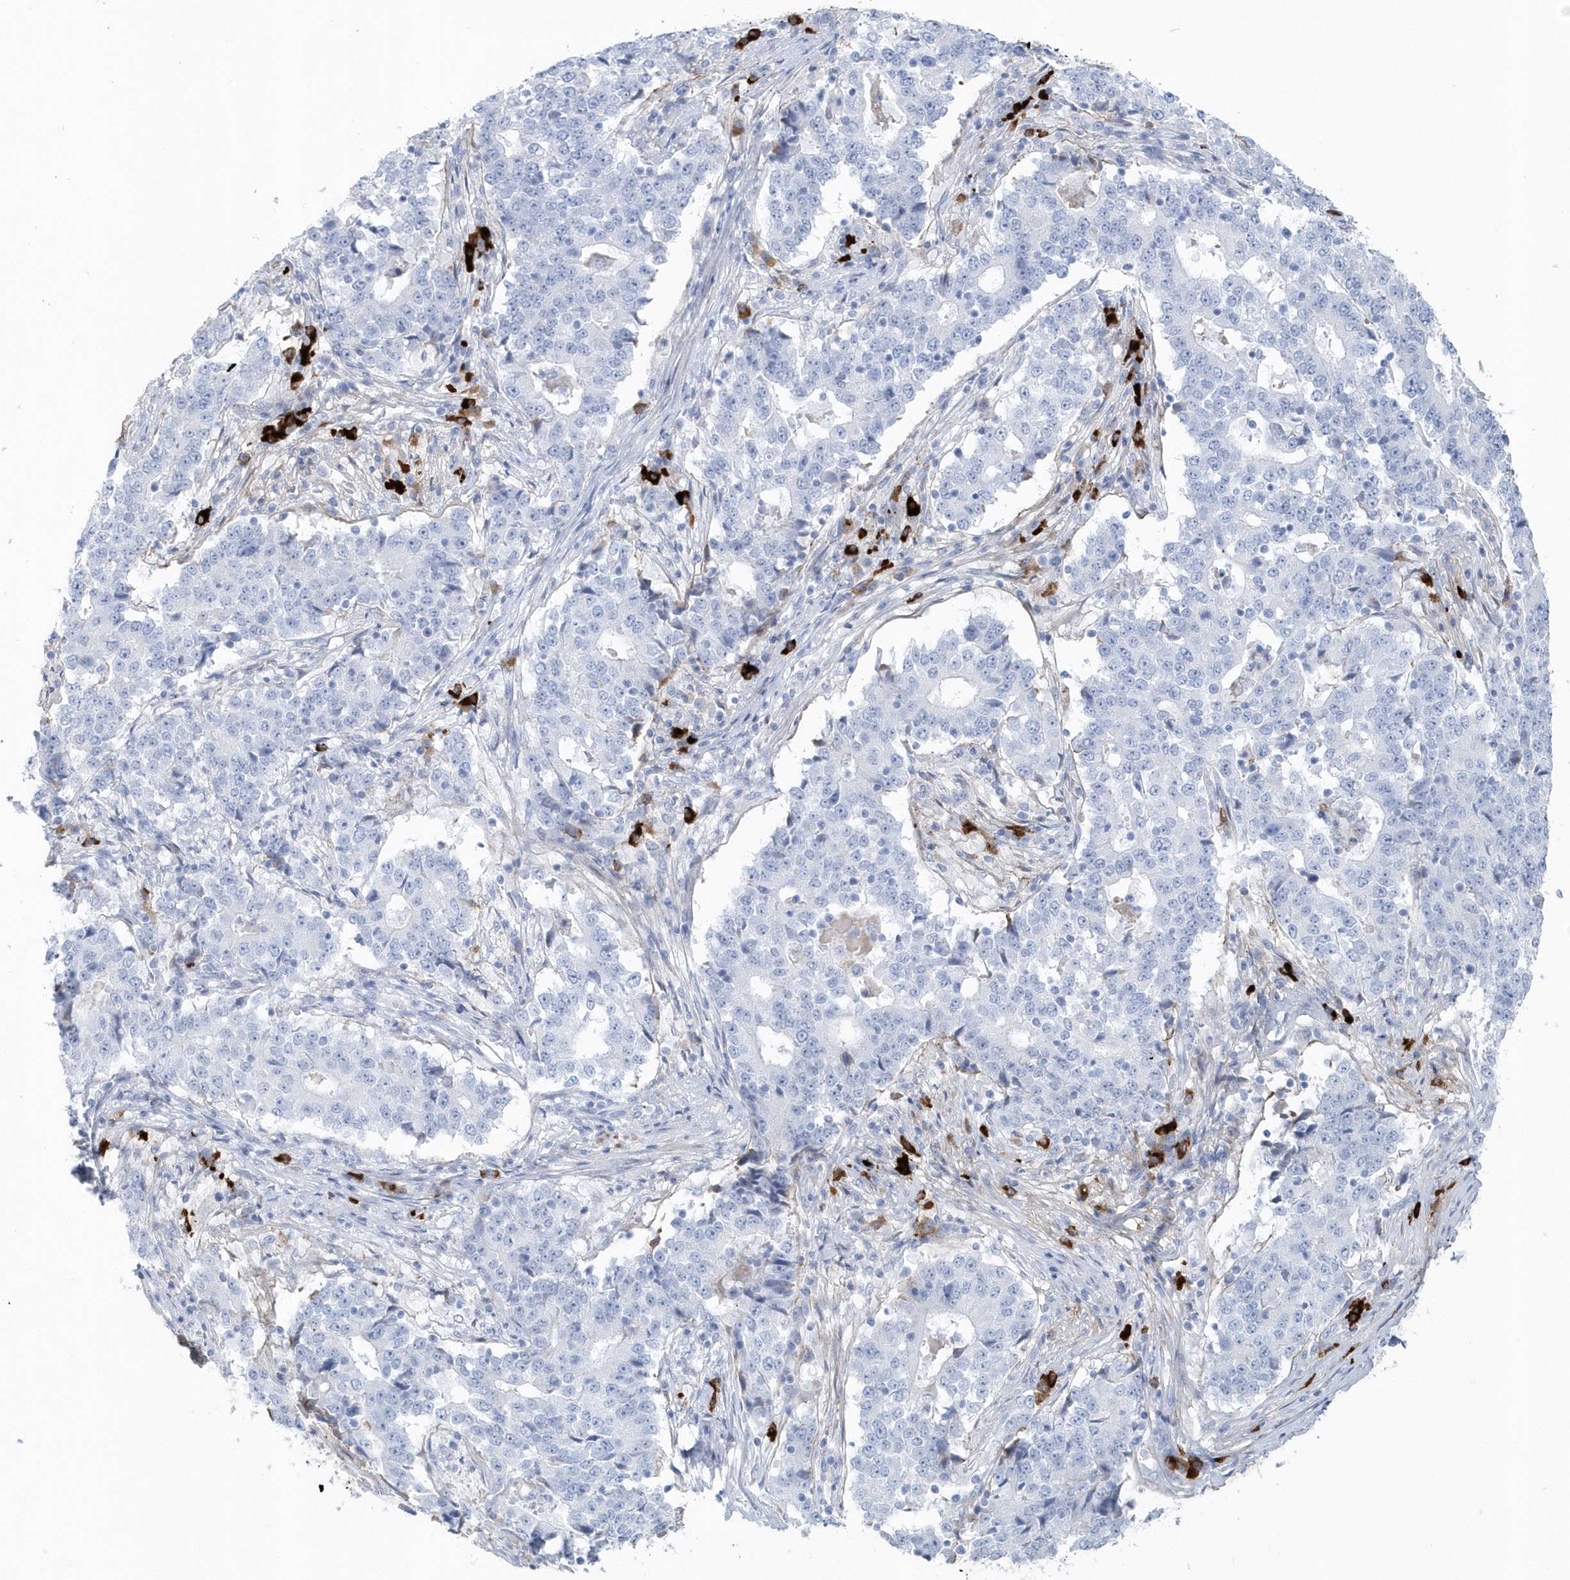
{"staining": {"intensity": "negative", "quantity": "none", "location": "none"}, "tissue": "stomach cancer", "cell_type": "Tumor cells", "image_type": "cancer", "snomed": [{"axis": "morphology", "description": "Adenocarcinoma, NOS"}, {"axis": "topography", "description": "Stomach"}], "caption": "Stomach adenocarcinoma stained for a protein using immunohistochemistry reveals no expression tumor cells.", "gene": "JCHAIN", "patient": {"sex": "male", "age": 59}}